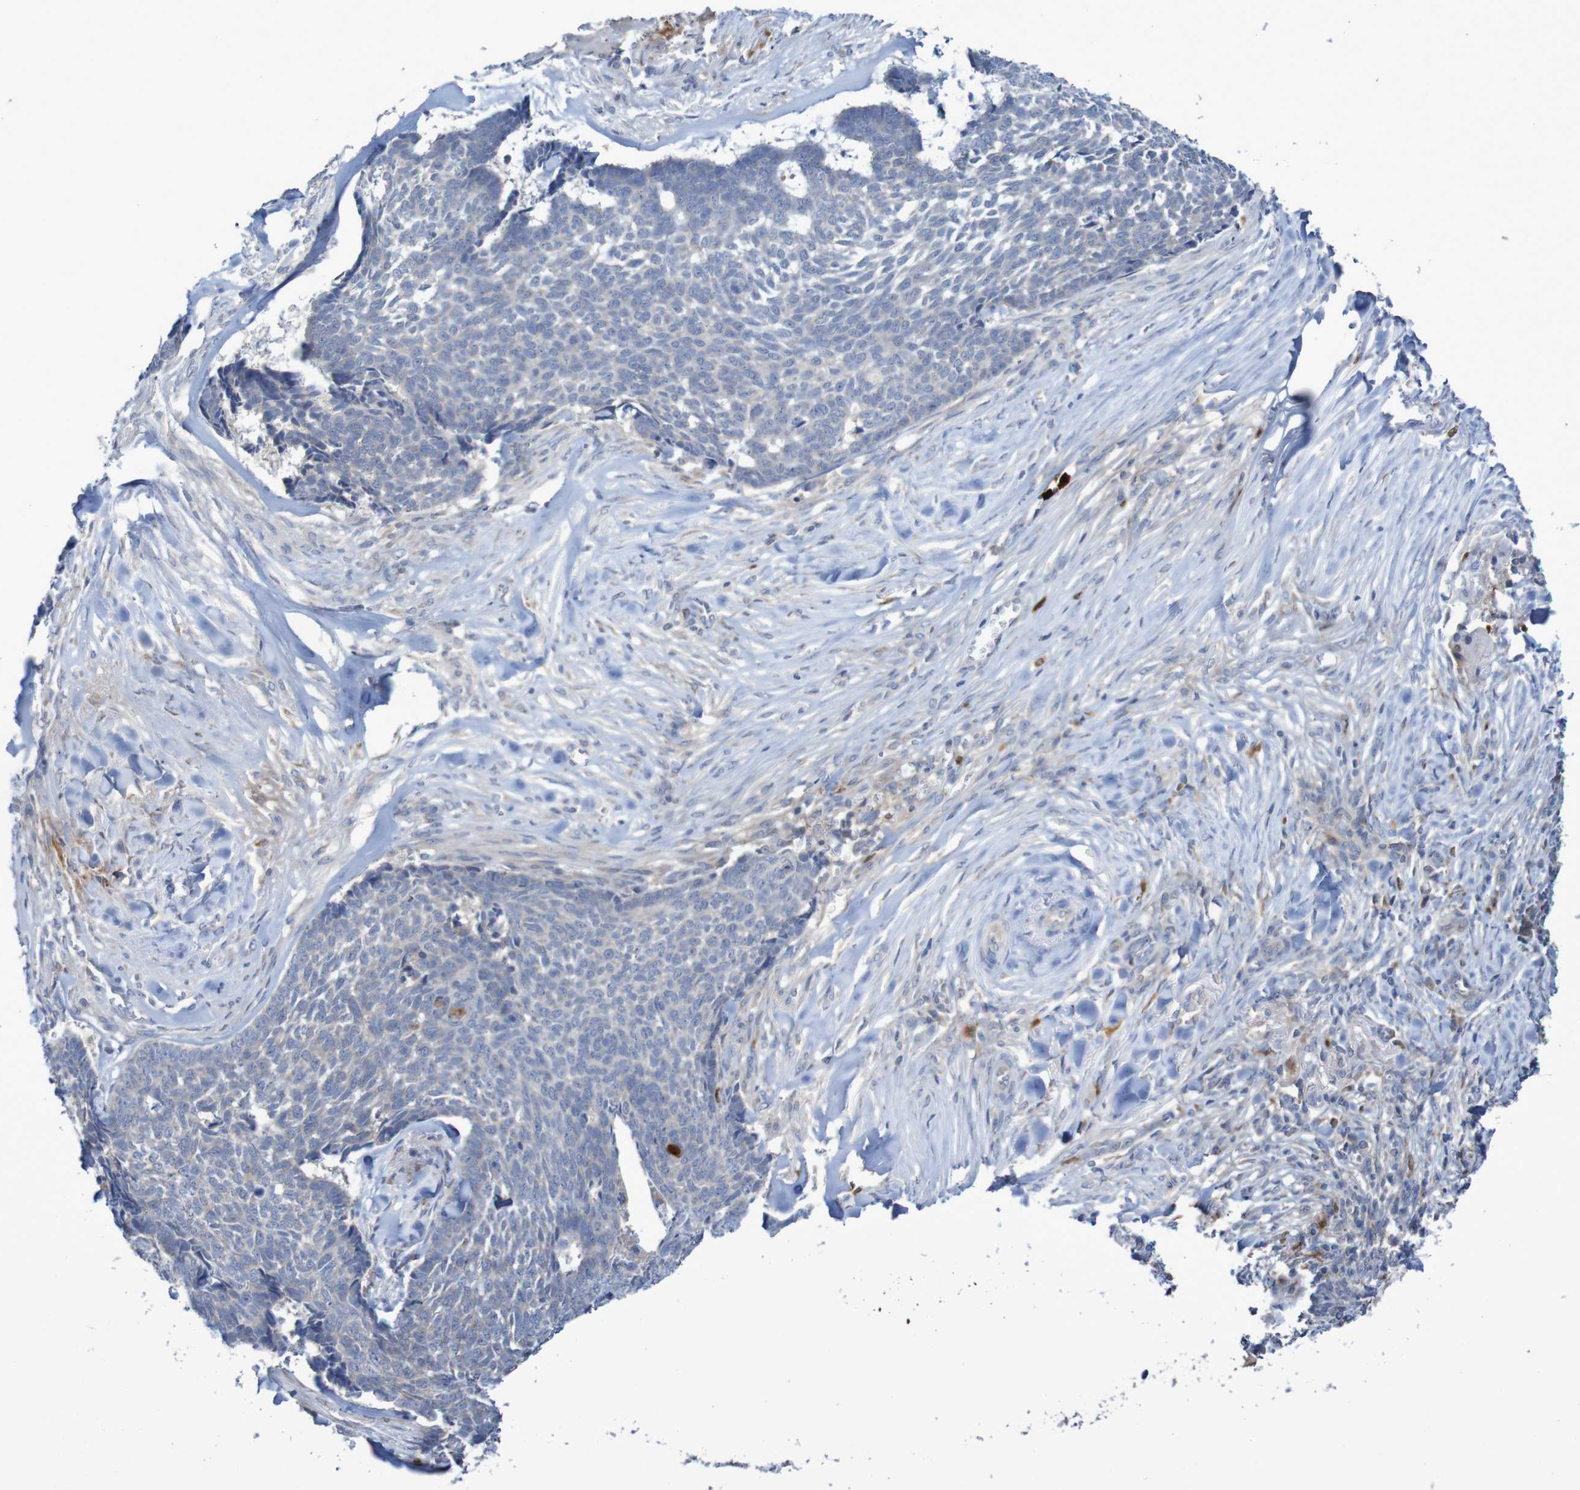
{"staining": {"intensity": "negative", "quantity": "none", "location": "none"}, "tissue": "skin cancer", "cell_type": "Tumor cells", "image_type": "cancer", "snomed": [{"axis": "morphology", "description": "Basal cell carcinoma"}, {"axis": "topography", "description": "Skin"}], "caption": "IHC micrograph of neoplastic tissue: human skin cancer (basal cell carcinoma) stained with DAB (3,3'-diaminobenzidine) shows no significant protein expression in tumor cells.", "gene": "PARP4", "patient": {"sex": "male", "age": 84}}